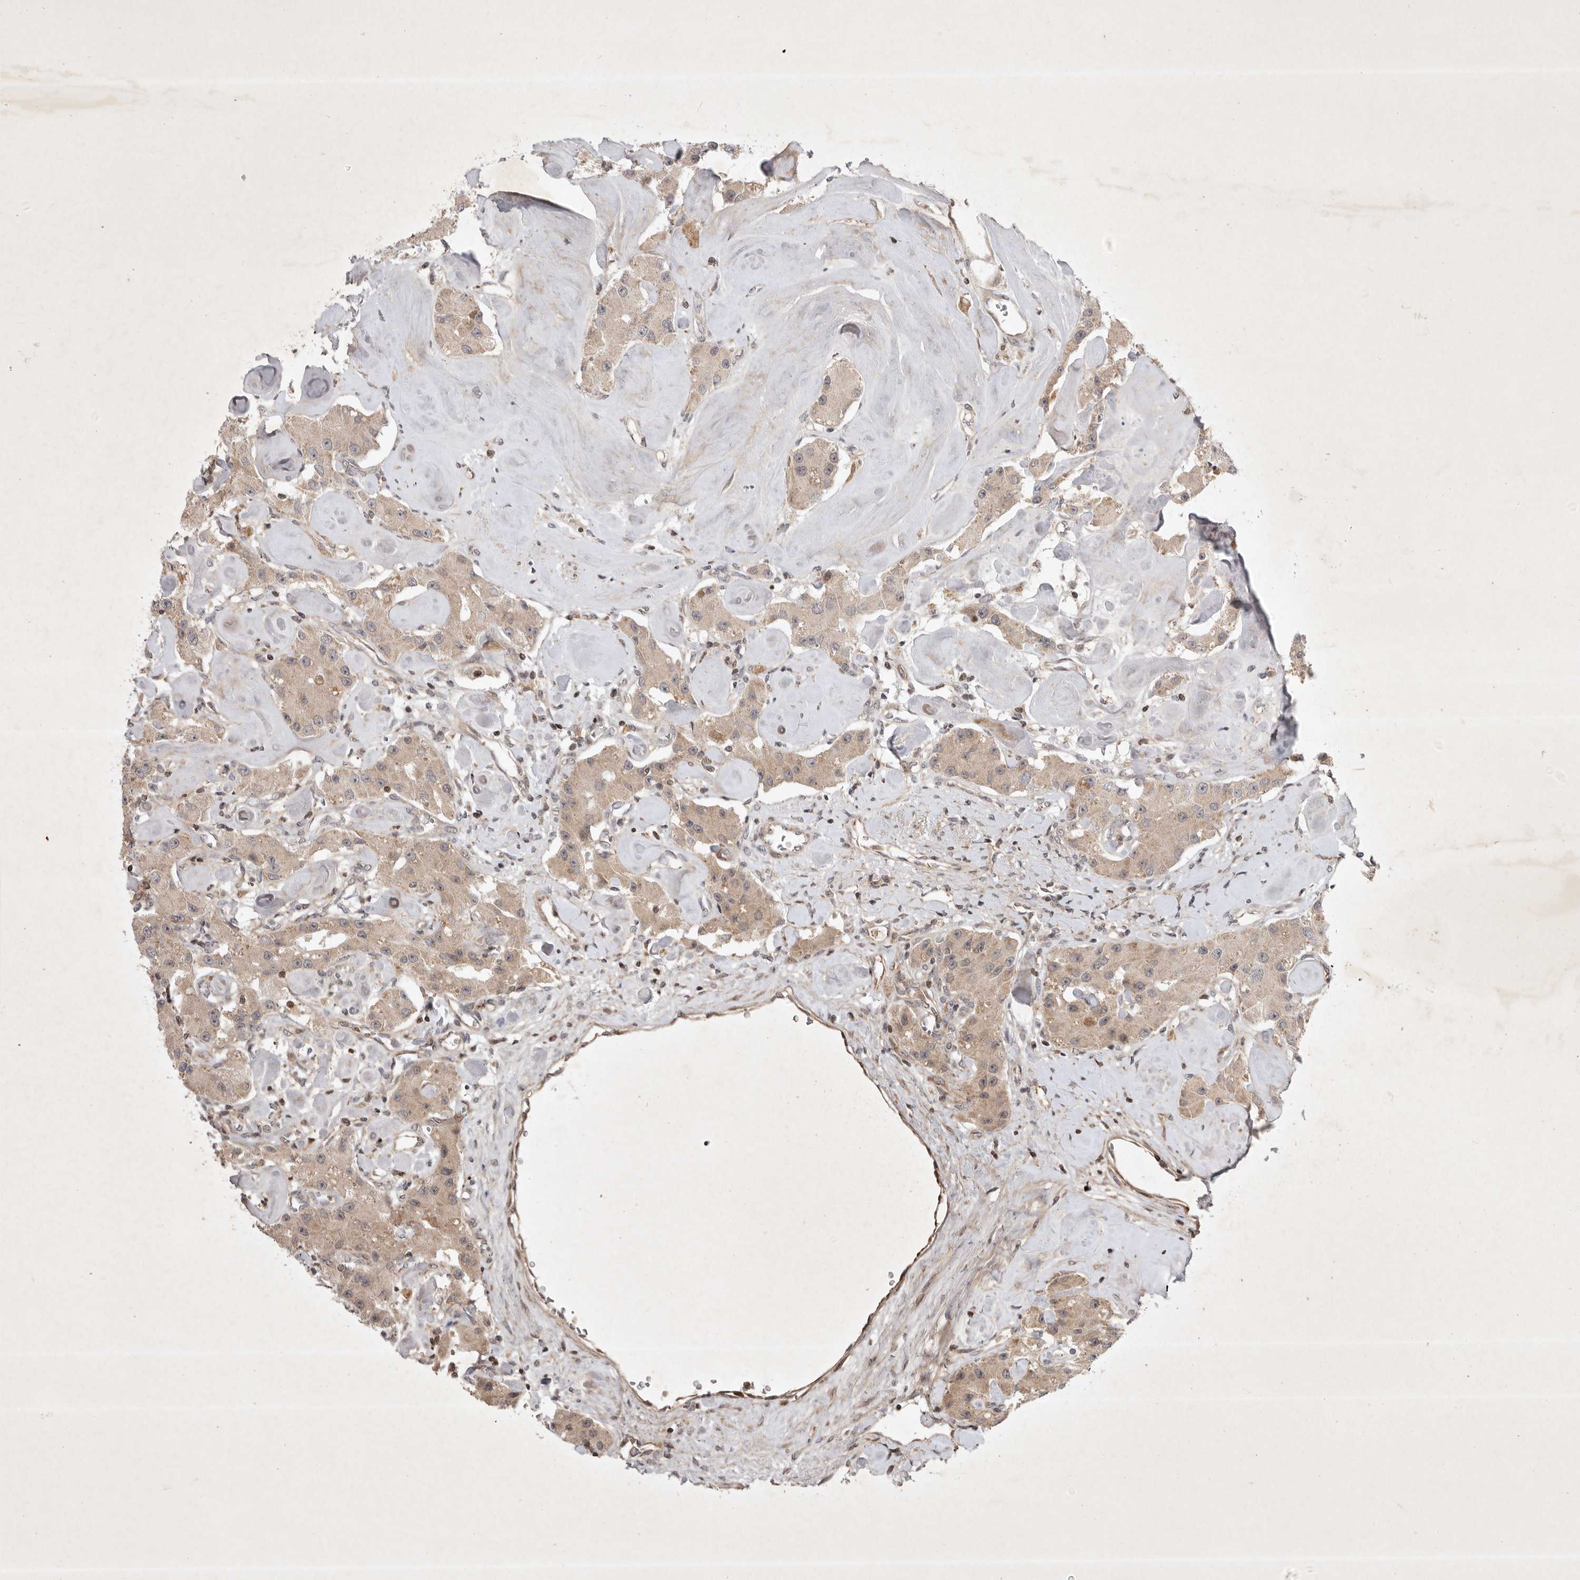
{"staining": {"intensity": "weak", "quantity": ">75%", "location": "cytoplasmic/membranous"}, "tissue": "carcinoid", "cell_type": "Tumor cells", "image_type": "cancer", "snomed": [{"axis": "morphology", "description": "Carcinoid, malignant, NOS"}, {"axis": "topography", "description": "Pancreas"}], "caption": "DAB immunohistochemical staining of human carcinoid reveals weak cytoplasmic/membranous protein positivity in approximately >75% of tumor cells. (IHC, brightfield microscopy, high magnification).", "gene": "EIF2AK1", "patient": {"sex": "male", "age": 41}}